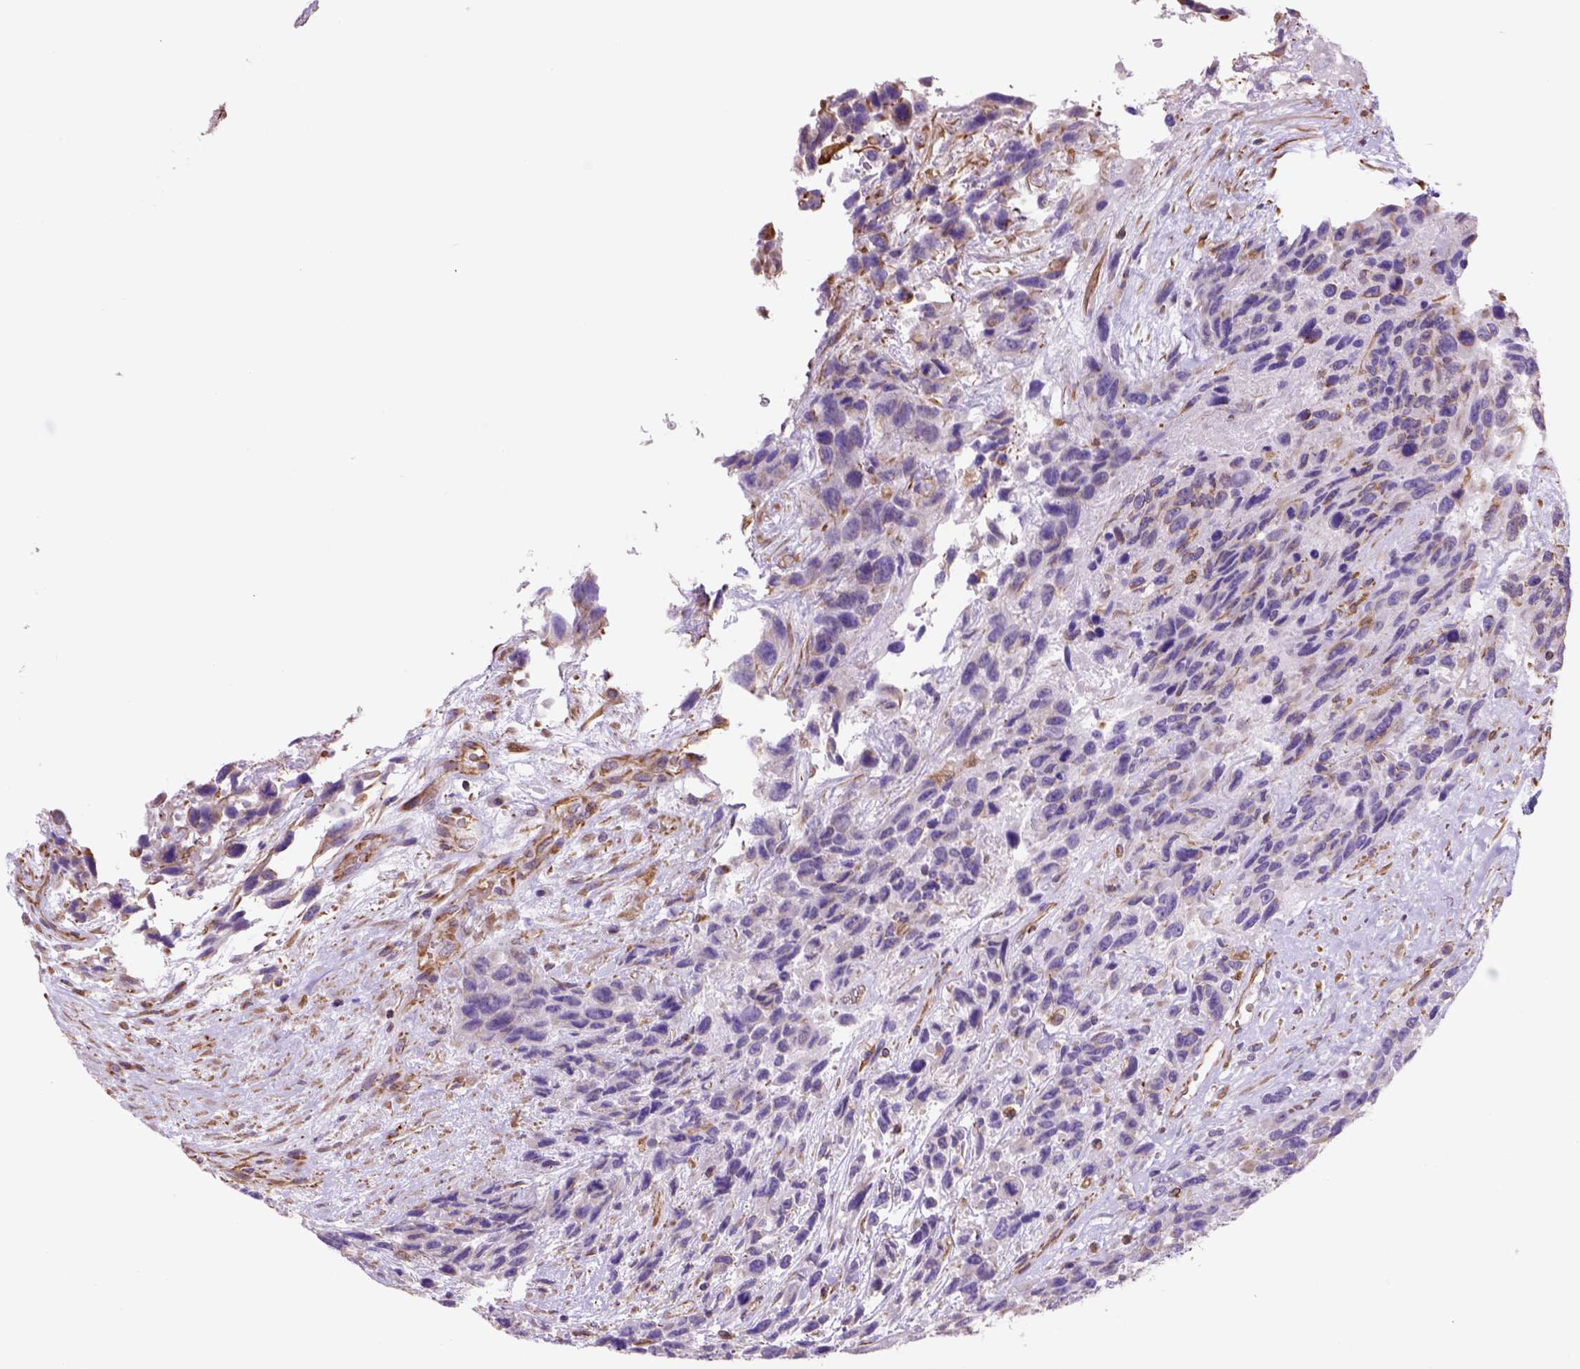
{"staining": {"intensity": "negative", "quantity": "none", "location": "none"}, "tissue": "urothelial cancer", "cell_type": "Tumor cells", "image_type": "cancer", "snomed": [{"axis": "morphology", "description": "Urothelial carcinoma, High grade"}, {"axis": "topography", "description": "Urinary bladder"}], "caption": "Immunohistochemistry photomicrograph of urothelial cancer stained for a protein (brown), which reveals no expression in tumor cells.", "gene": "ZZZ3", "patient": {"sex": "female", "age": 70}}